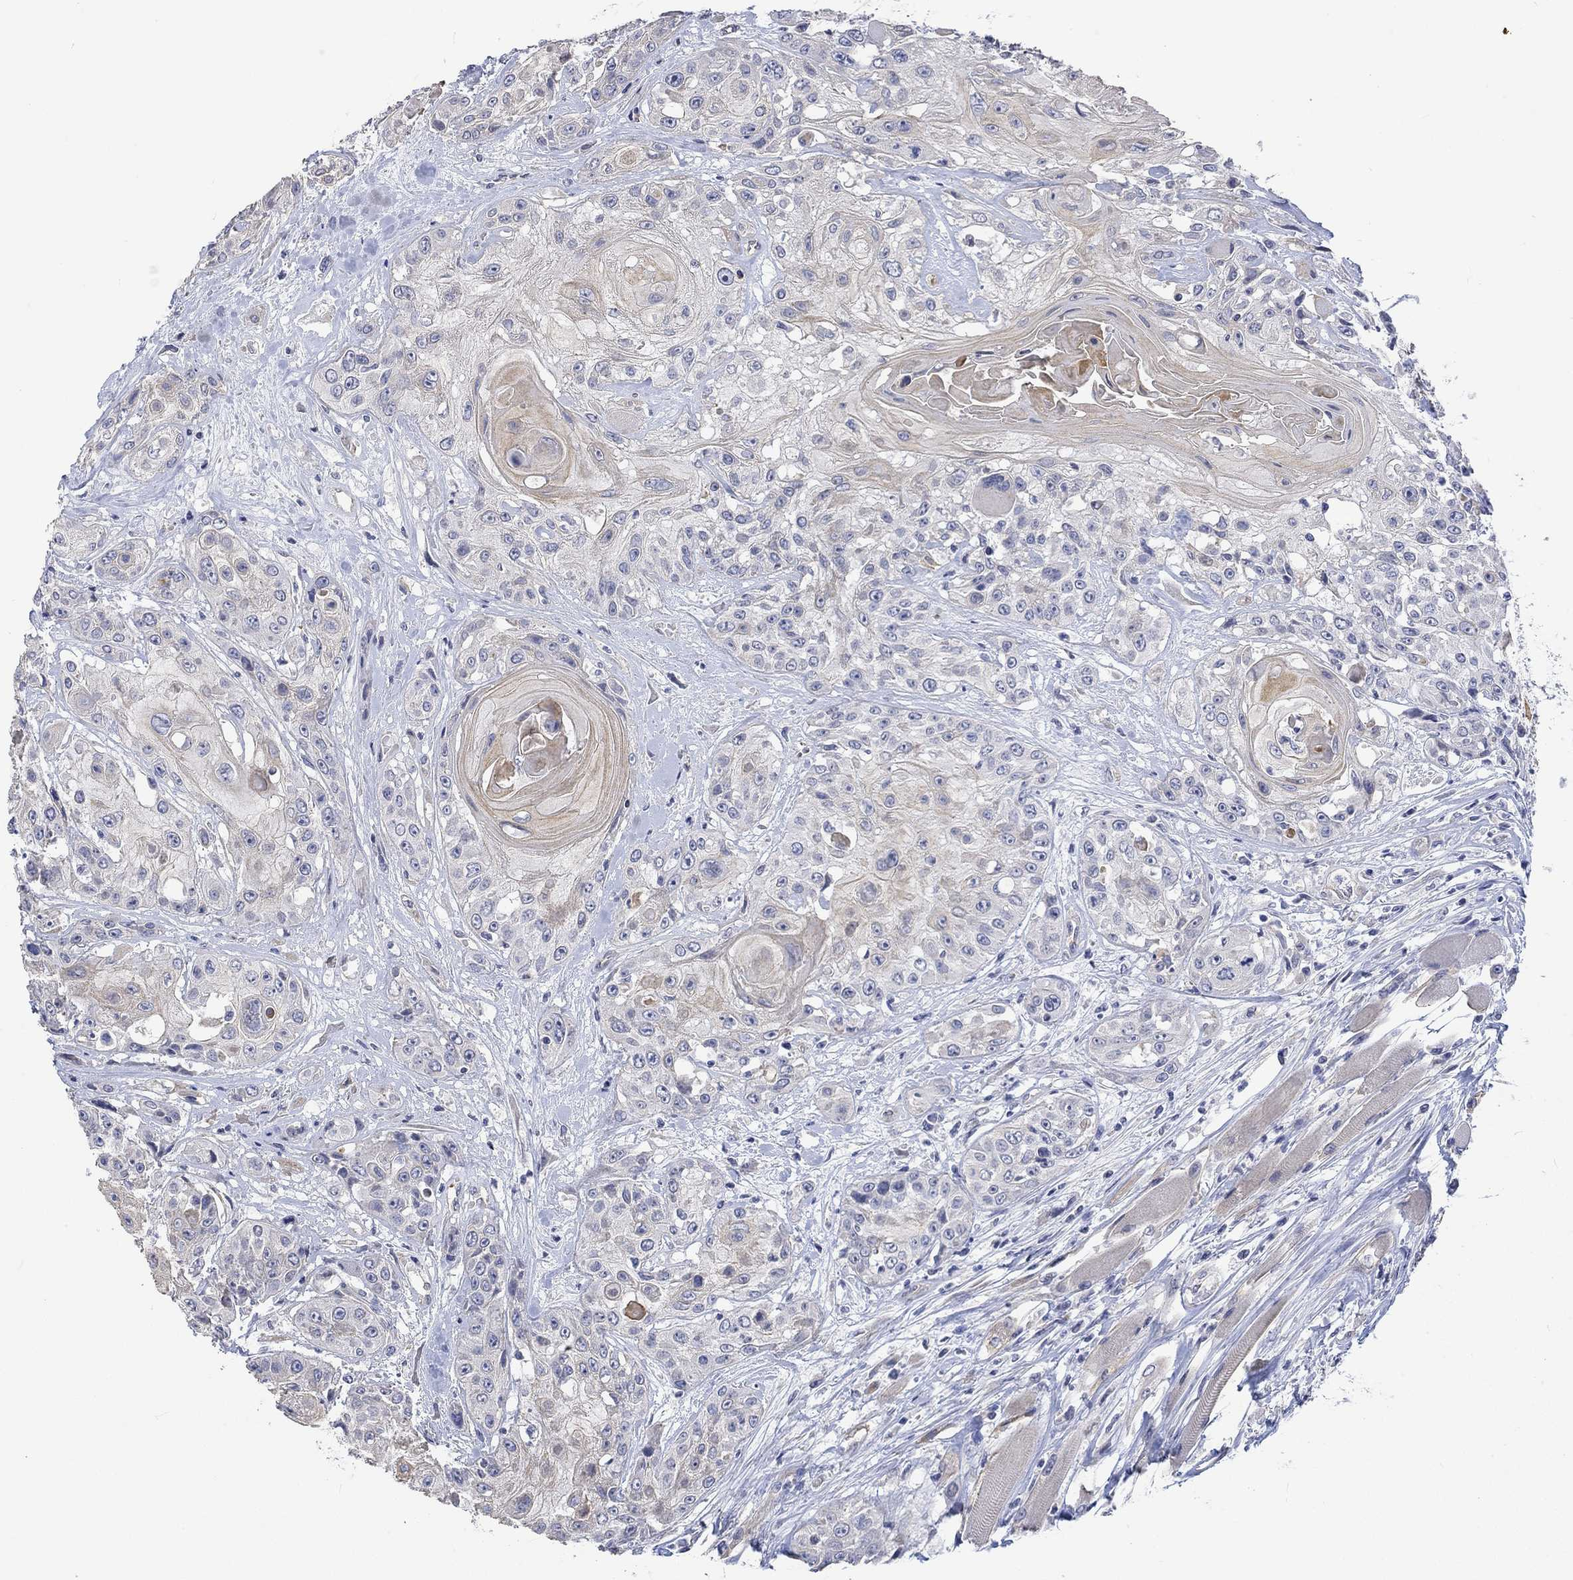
{"staining": {"intensity": "weak", "quantity": "25%-75%", "location": "cytoplasmic/membranous"}, "tissue": "head and neck cancer", "cell_type": "Tumor cells", "image_type": "cancer", "snomed": [{"axis": "morphology", "description": "Squamous cell carcinoma, NOS"}, {"axis": "topography", "description": "Head-Neck"}], "caption": "IHC photomicrograph of neoplastic tissue: head and neck cancer stained using IHC demonstrates low levels of weak protein expression localized specifically in the cytoplasmic/membranous of tumor cells, appearing as a cytoplasmic/membranous brown color.", "gene": "AGRP", "patient": {"sex": "female", "age": 59}}